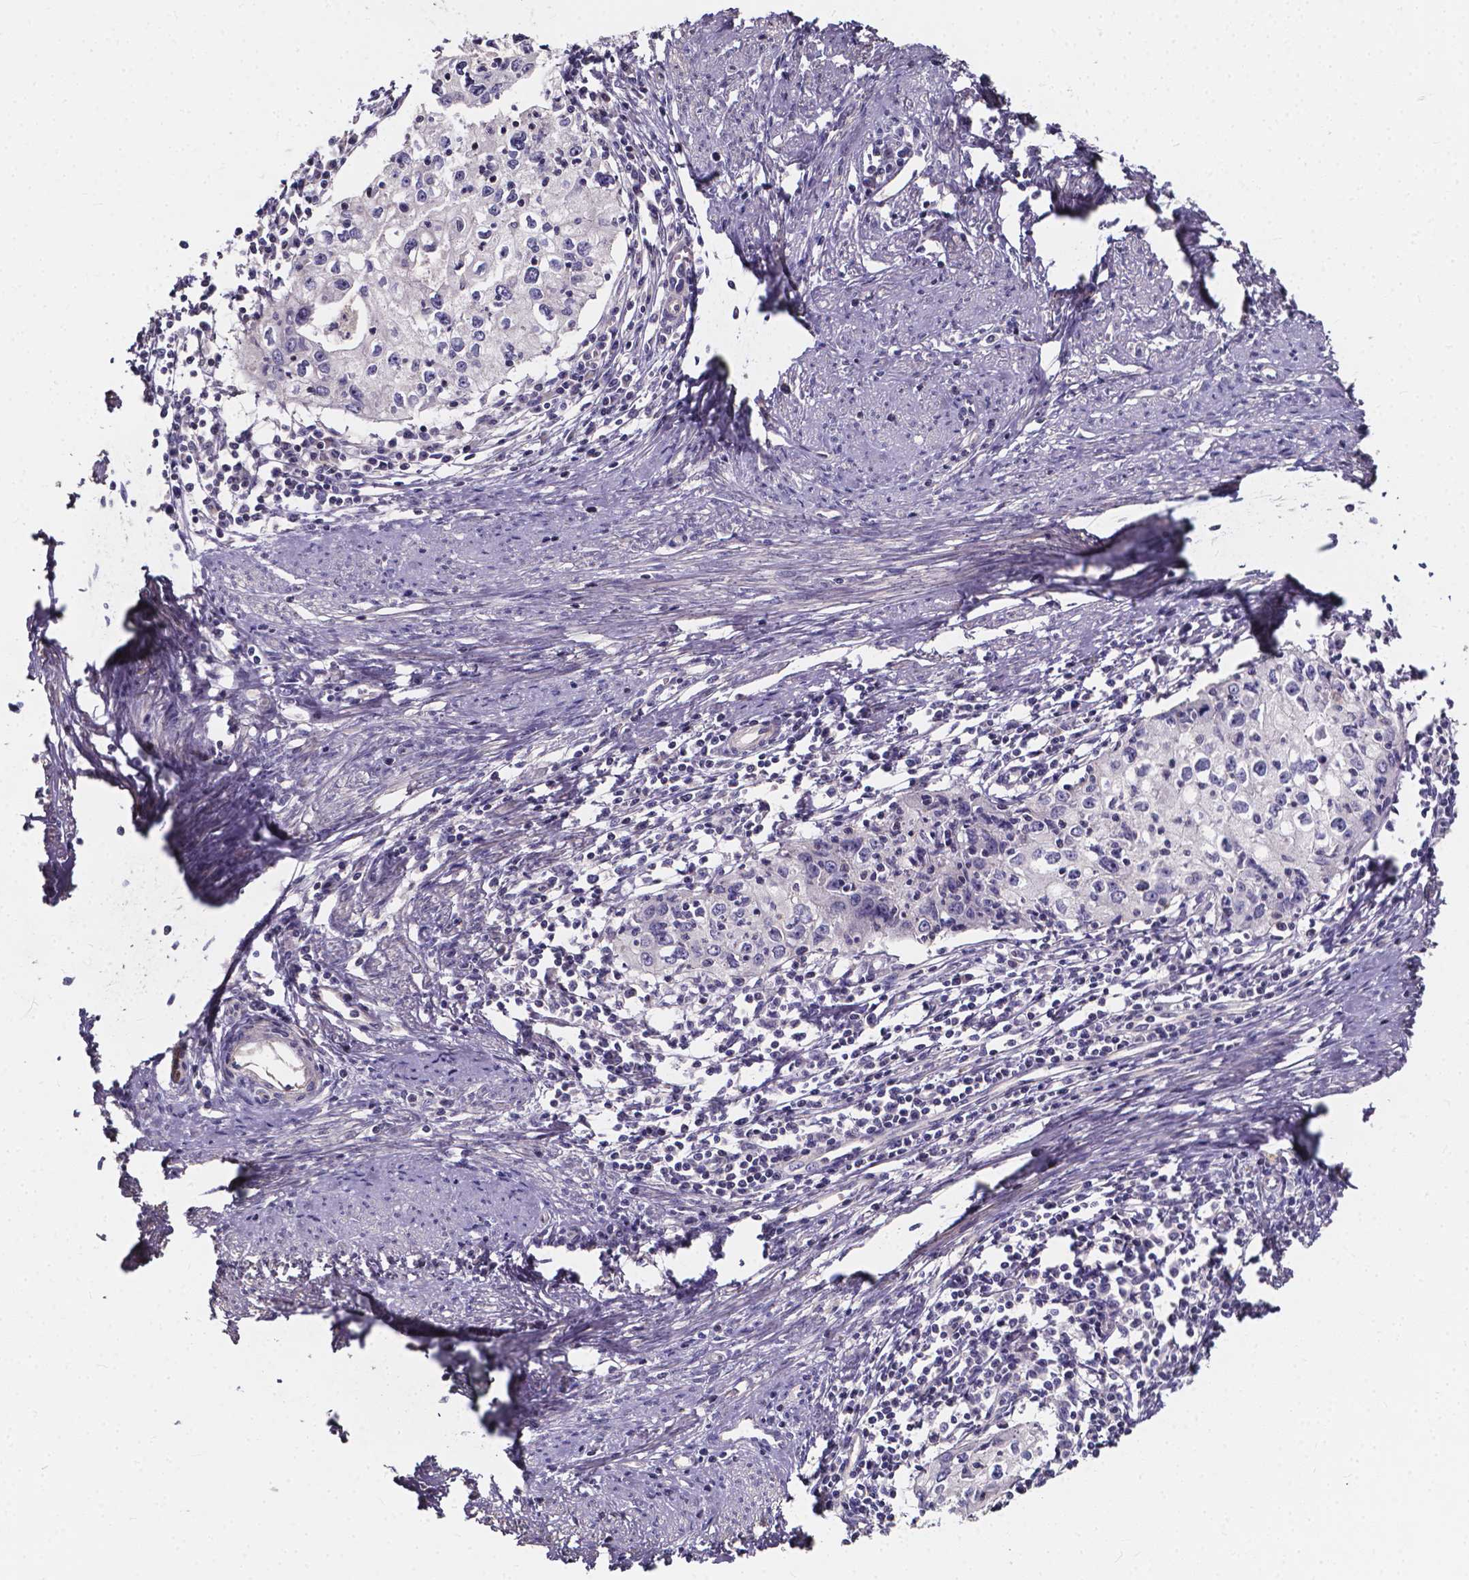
{"staining": {"intensity": "negative", "quantity": "none", "location": "none"}, "tissue": "cervical cancer", "cell_type": "Tumor cells", "image_type": "cancer", "snomed": [{"axis": "morphology", "description": "Squamous cell carcinoma, NOS"}, {"axis": "topography", "description": "Cervix"}], "caption": "Tumor cells show no significant protein staining in cervical cancer (squamous cell carcinoma).", "gene": "THEMIS", "patient": {"sex": "female", "age": 40}}